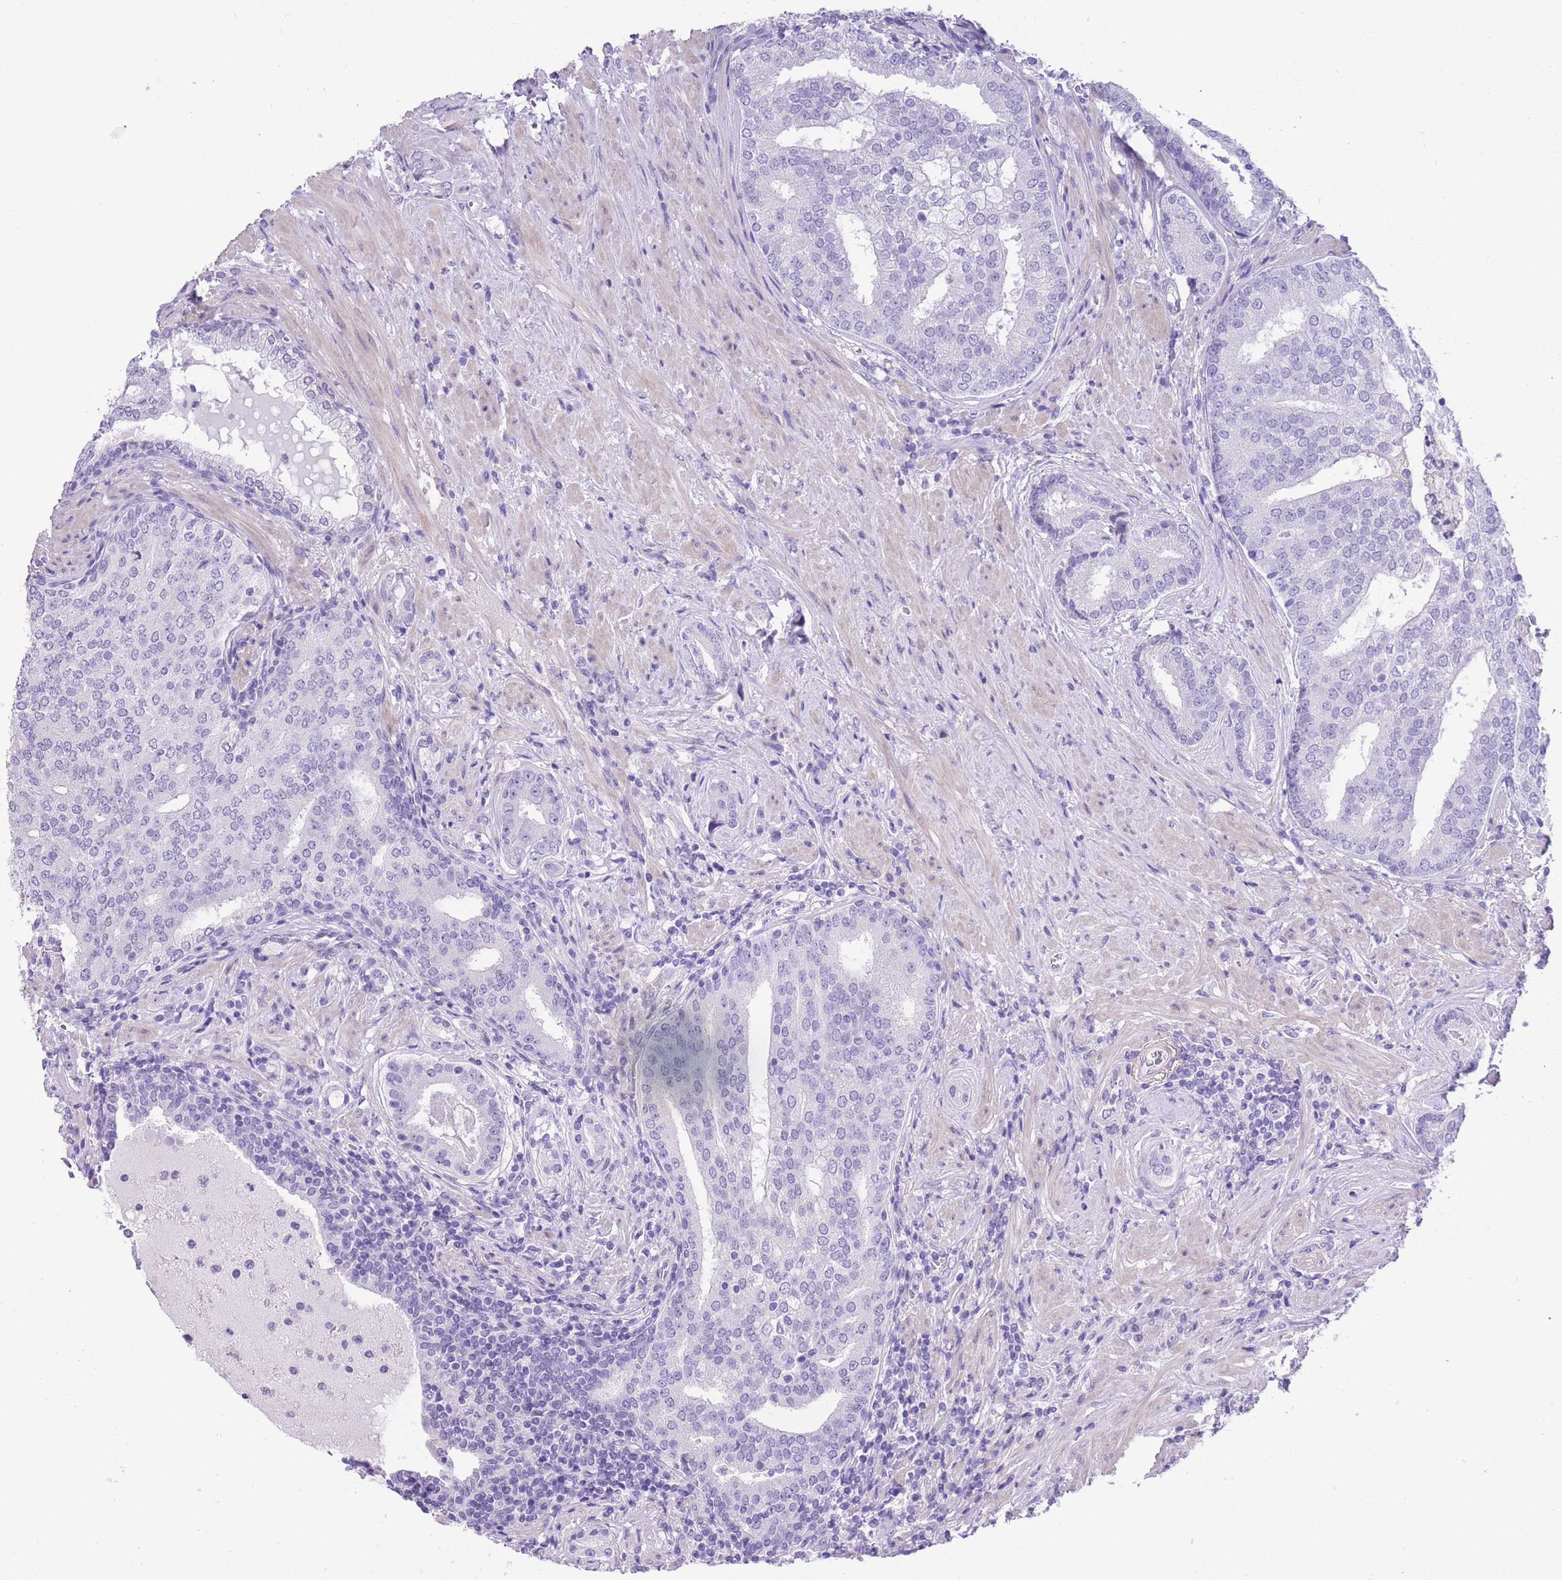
{"staining": {"intensity": "negative", "quantity": "none", "location": "none"}, "tissue": "prostate cancer", "cell_type": "Tumor cells", "image_type": "cancer", "snomed": [{"axis": "morphology", "description": "Adenocarcinoma, High grade"}, {"axis": "topography", "description": "Prostate"}], "caption": "Prostate adenocarcinoma (high-grade) was stained to show a protein in brown. There is no significant positivity in tumor cells.", "gene": "RAI2", "patient": {"sex": "male", "age": 55}}